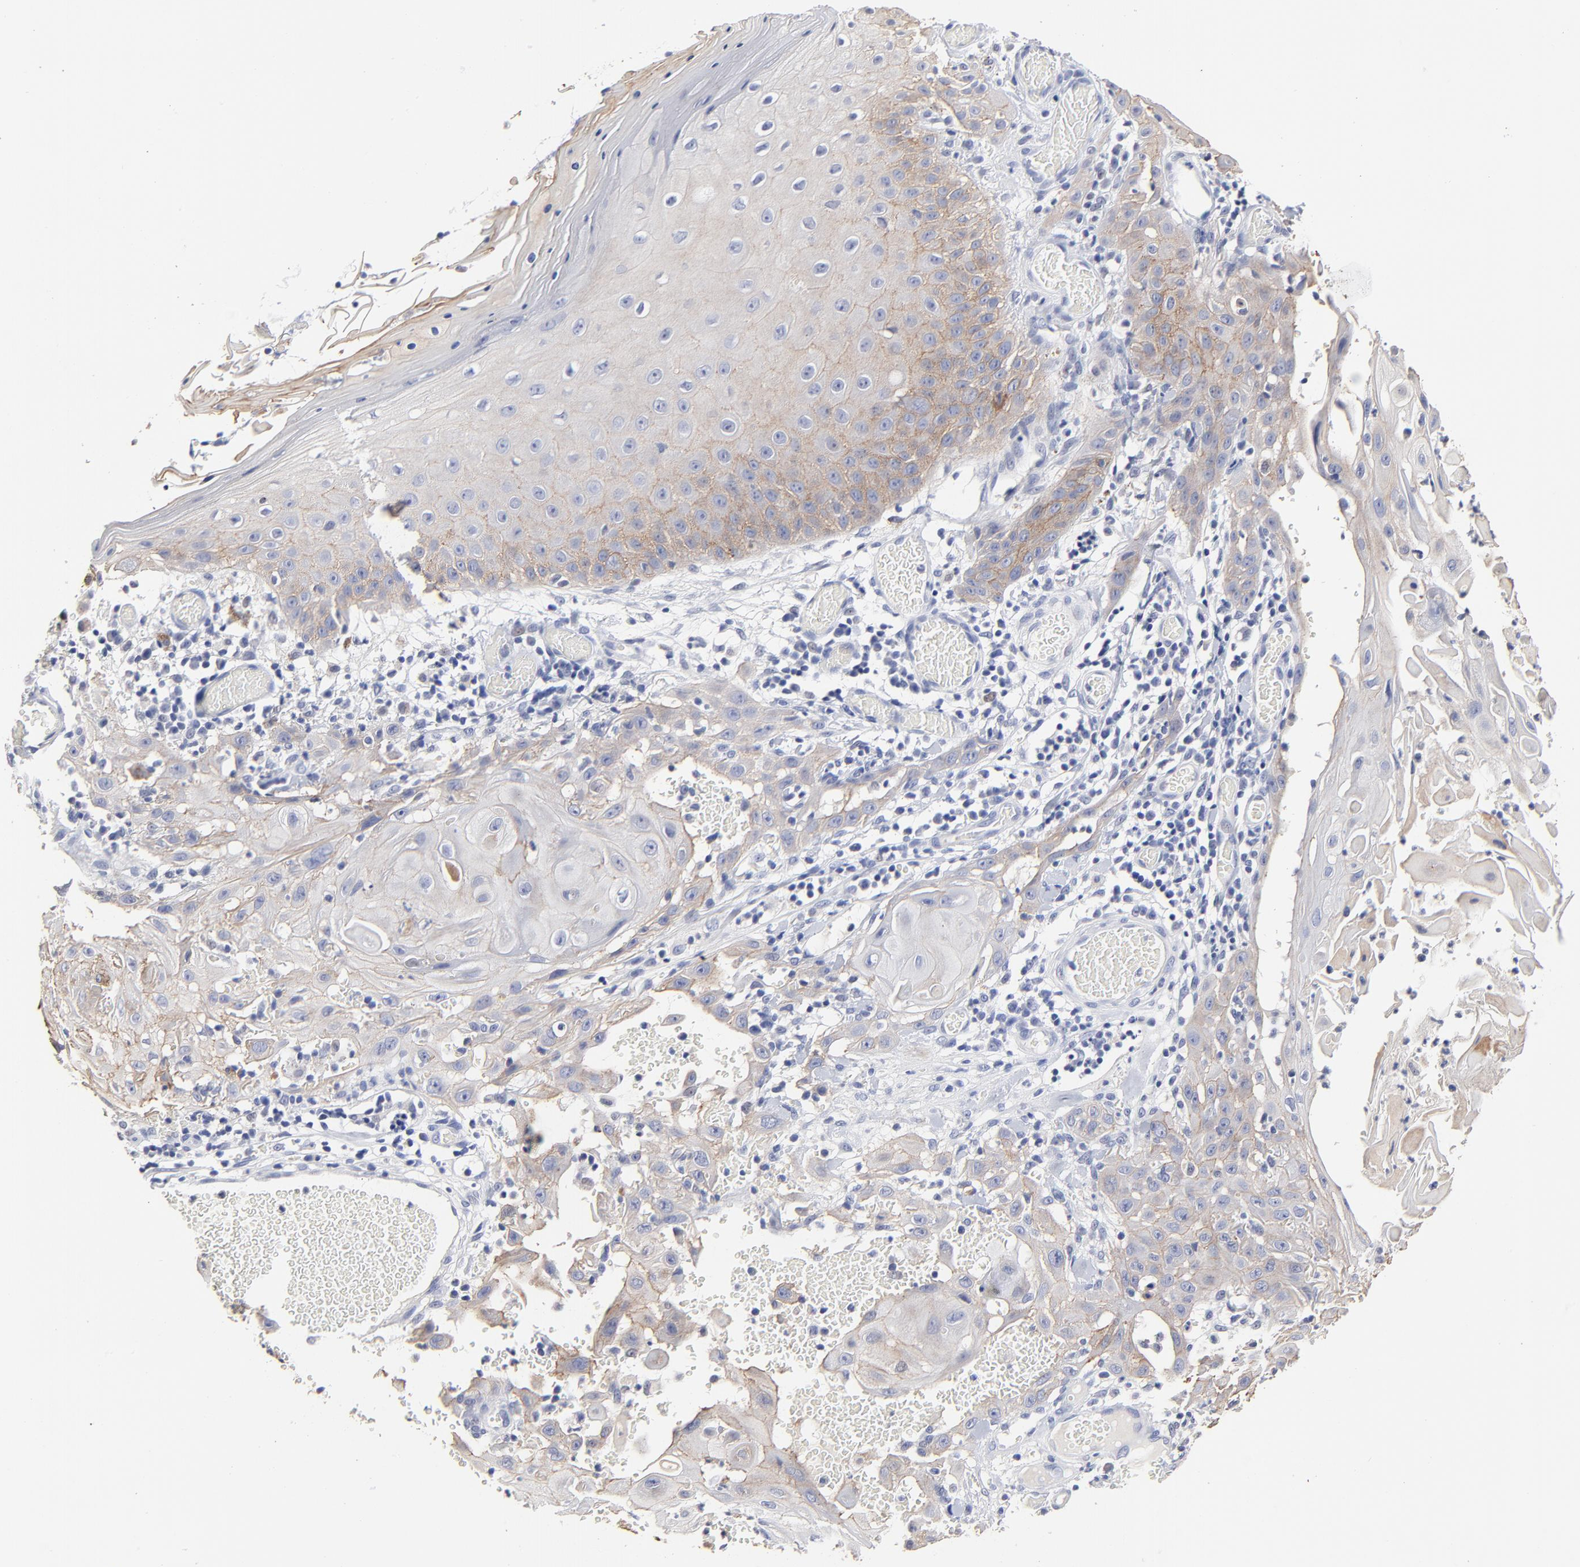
{"staining": {"intensity": "weak", "quantity": "<25%", "location": "cytoplasmic/membranous"}, "tissue": "skin cancer", "cell_type": "Tumor cells", "image_type": "cancer", "snomed": [{"axis": "morphology", "description": "Squamous cell carcinoma, NOS"}, {"axis": "topography", "description": "Skin"}], "caption": "High magnification brightfield microscopy of skin cancer stained with DAB (brown) and counterstained with hematoxylin (blue): tumor cells show no significant positivity.", "gene": "CXADR", "patient": {"sex": "male", "age": 24}}